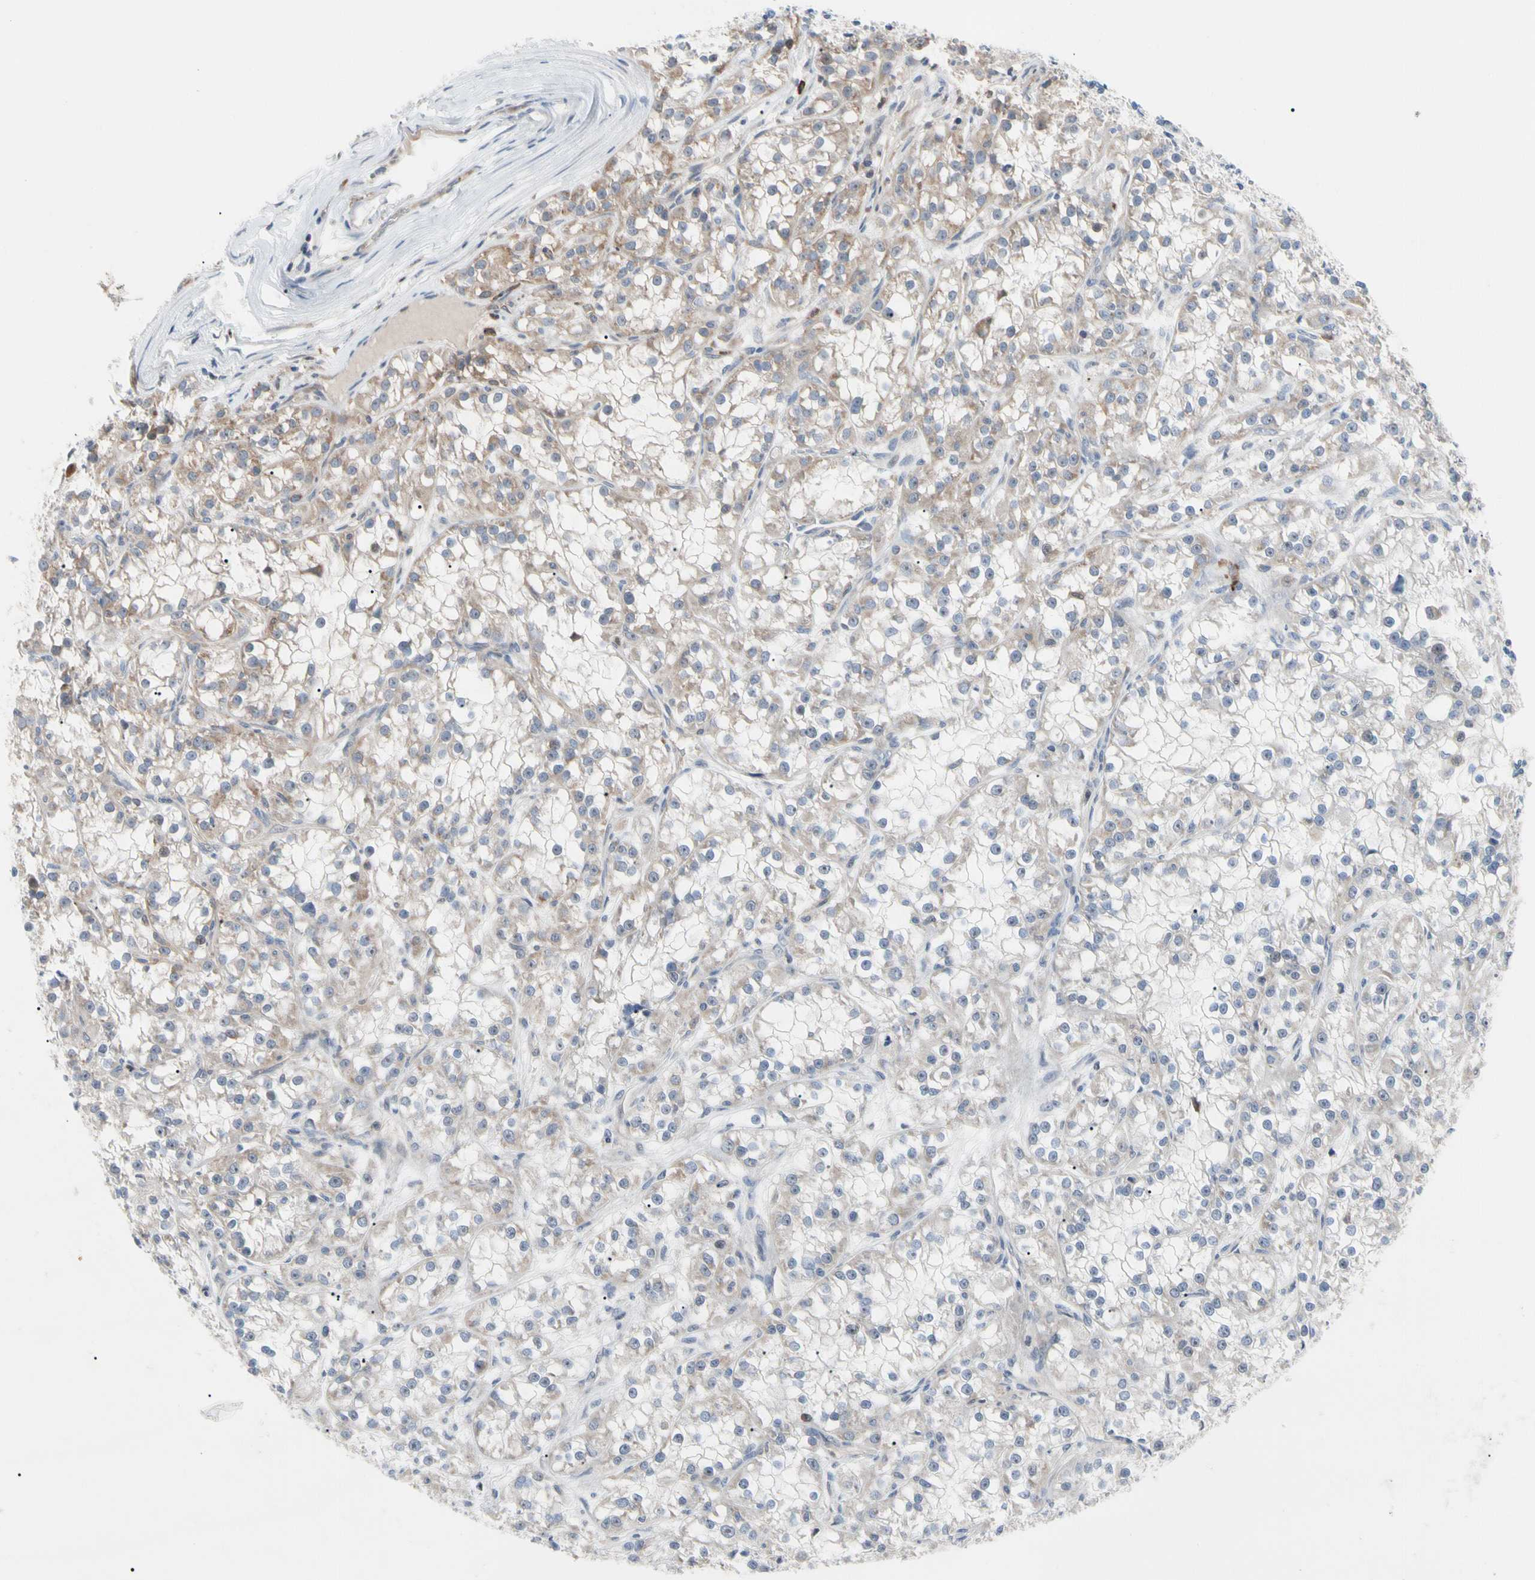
{"staining": {"intensity": "weak", "quantity": "25%-75%", "location": "cytoplasmic/membranous"}, "tissue": "renal cancer", "cell_type": "Tumor cells", "image_type": "cancer", "snomed": [{"axis": "morphology", "description": "Adenocarcinoma, NOS"}, {"axis": "topography", "description": "Kidney"}], "caption": "High-power microscopy captured an immunohistochemistry (IHC) image of renal cancer (adenocarcinoma), revealing weak cytoplasmic/membranous staining in approximately 25%-75% of tumor cells.", "gene": "MCL1", "patient": {"sex": "female", "age": 52}}